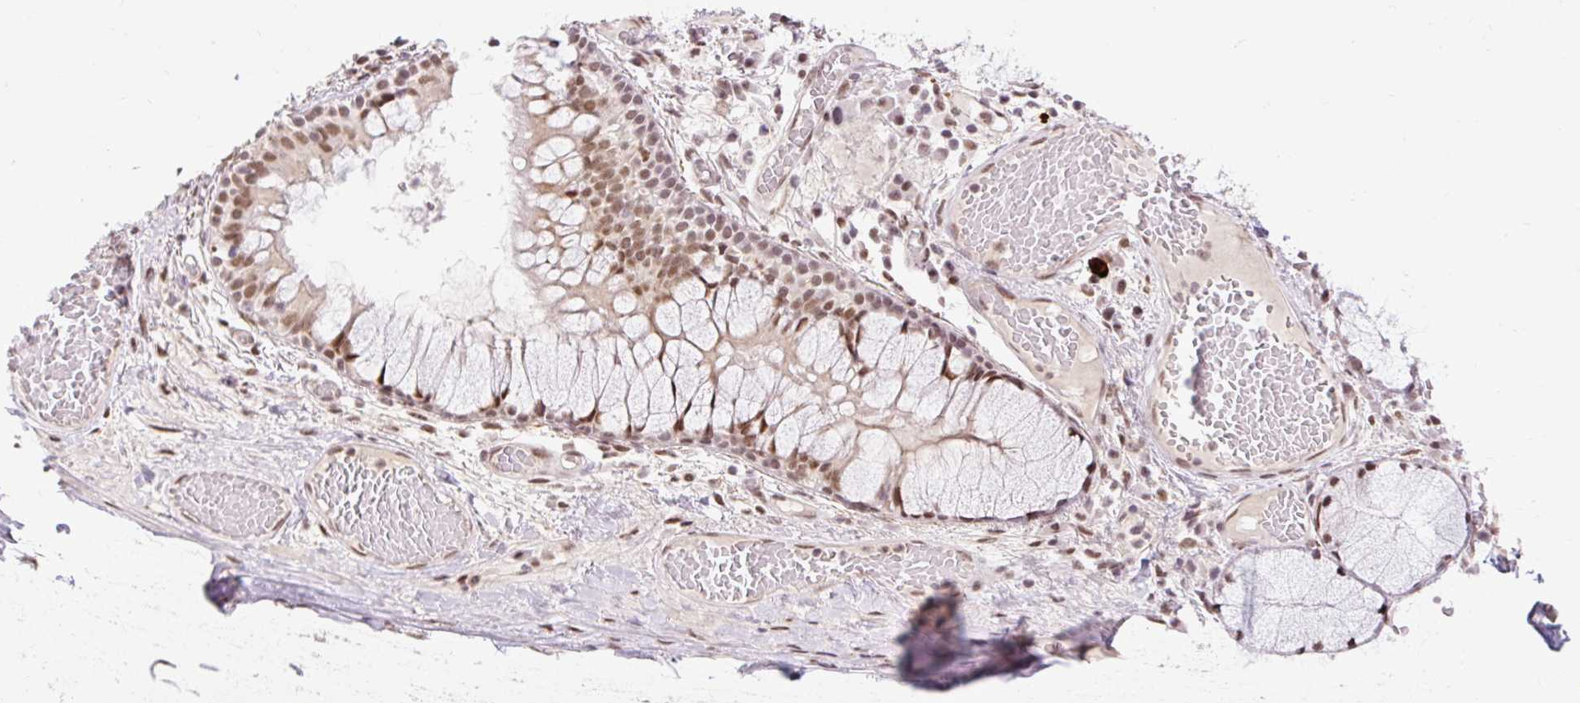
{"staining": {"intensity": "negative", "quantity": "none", "location": "none"}, "tissue": "adipose tissue", "cell_type": "Adipocytes", "image_type": "normal", "snomed": [{"axis": "morphology", "description": "Normal tissue, NOS"}, {"axis": "topography", "description": "Cartilage tissue"}, {"axis": "topography", "description": "Bronchus"}], "caption": "Immunohistochemical staining of unremarkable adipose tissue shows no significant staining in adipocytes.", "gene": "ENSG00000261832", "patient": {"sex": "male", "age": 56}}